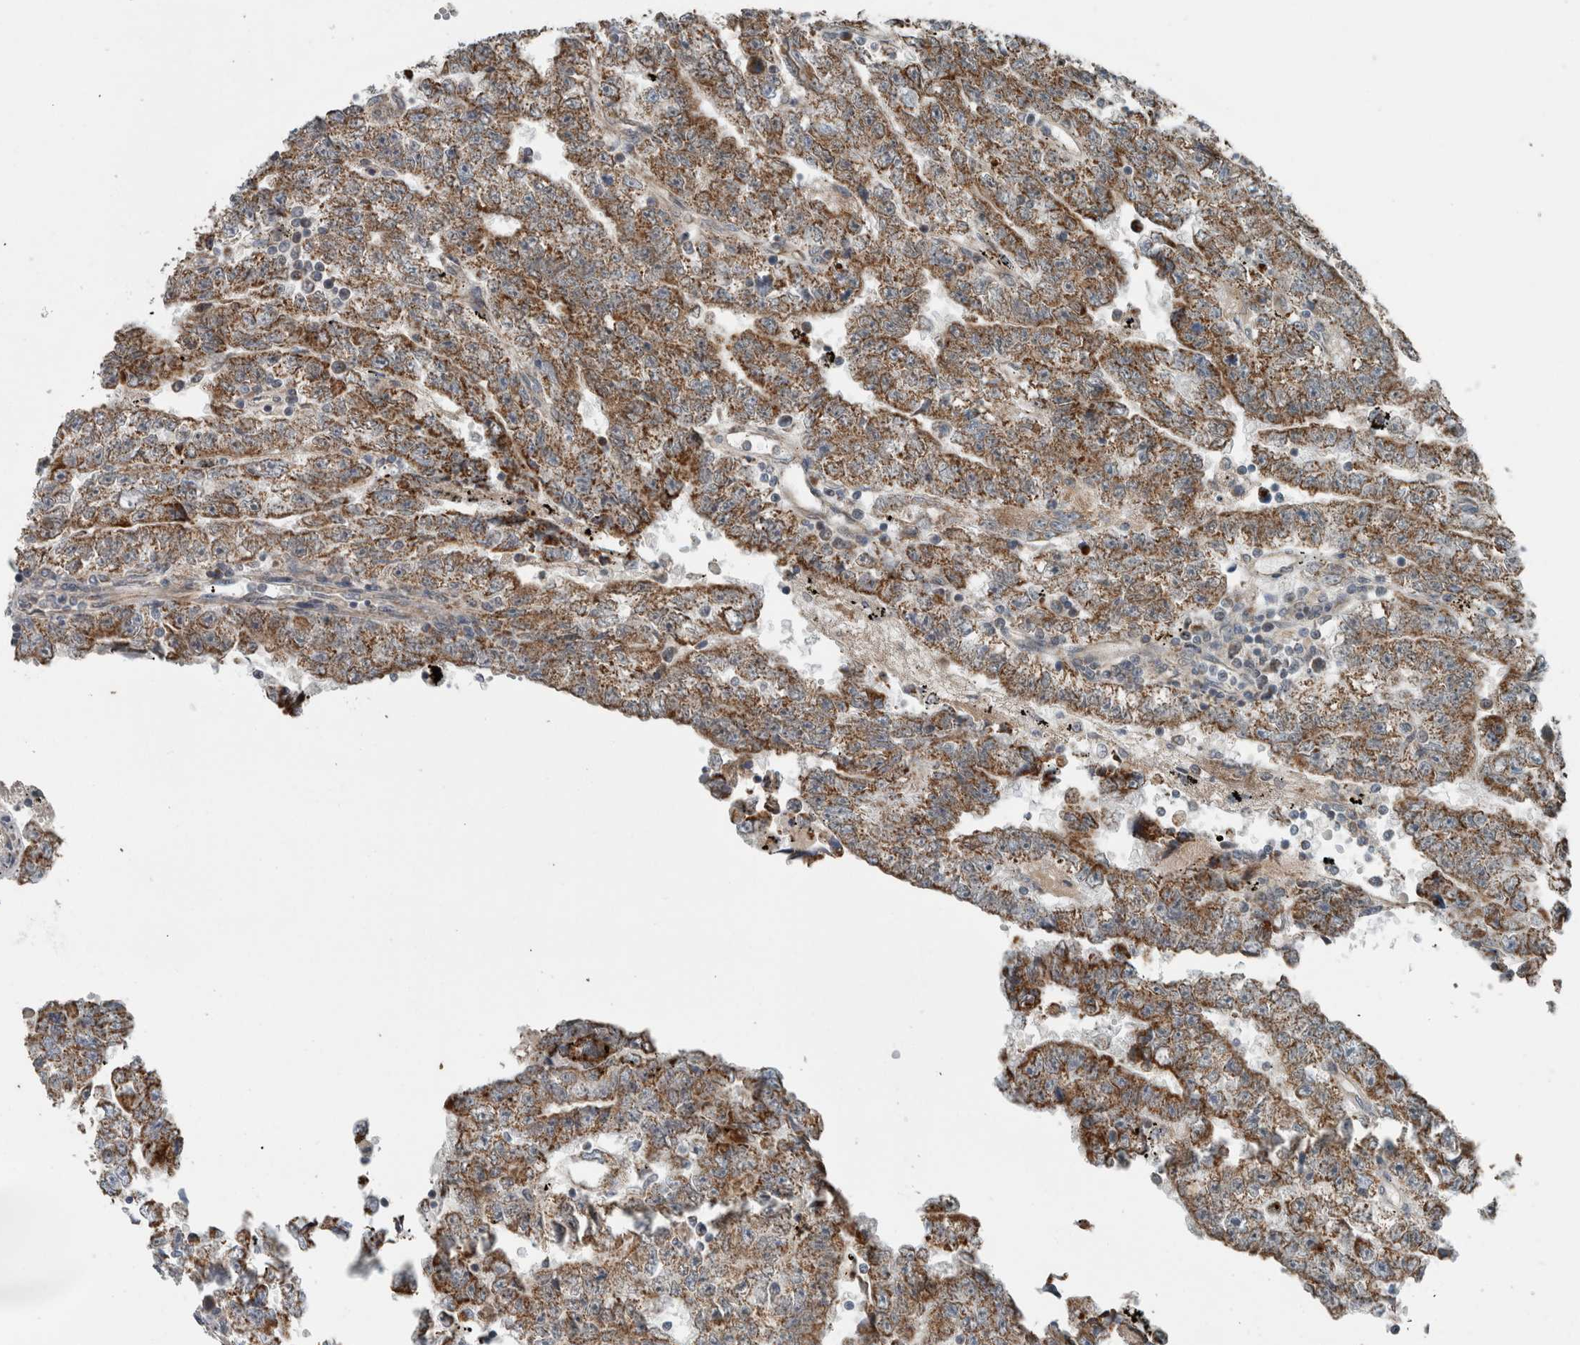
{"staining": {"intensity": "moderate", "quantity": ">75%", "location": "cytoplasmic/membranous"}, "tissue": "testis cancer", "cell_type": "Tumor cells", "image_type": "cancer", "snomed": [{"axis": "morphology", "description": "Carcinoma, Embryonal, NOS"}, {"axis": "topography", "description": "Testis"}], "caption": "Approximately >75% of tumor cells in testis embryonal carcinoma show moderate cytoplasmic/membranous protein positivity as visualized by brown immunohistochemical staining.", "gene": "GBA2", "patient": {"sex": "male", "age": 25}}